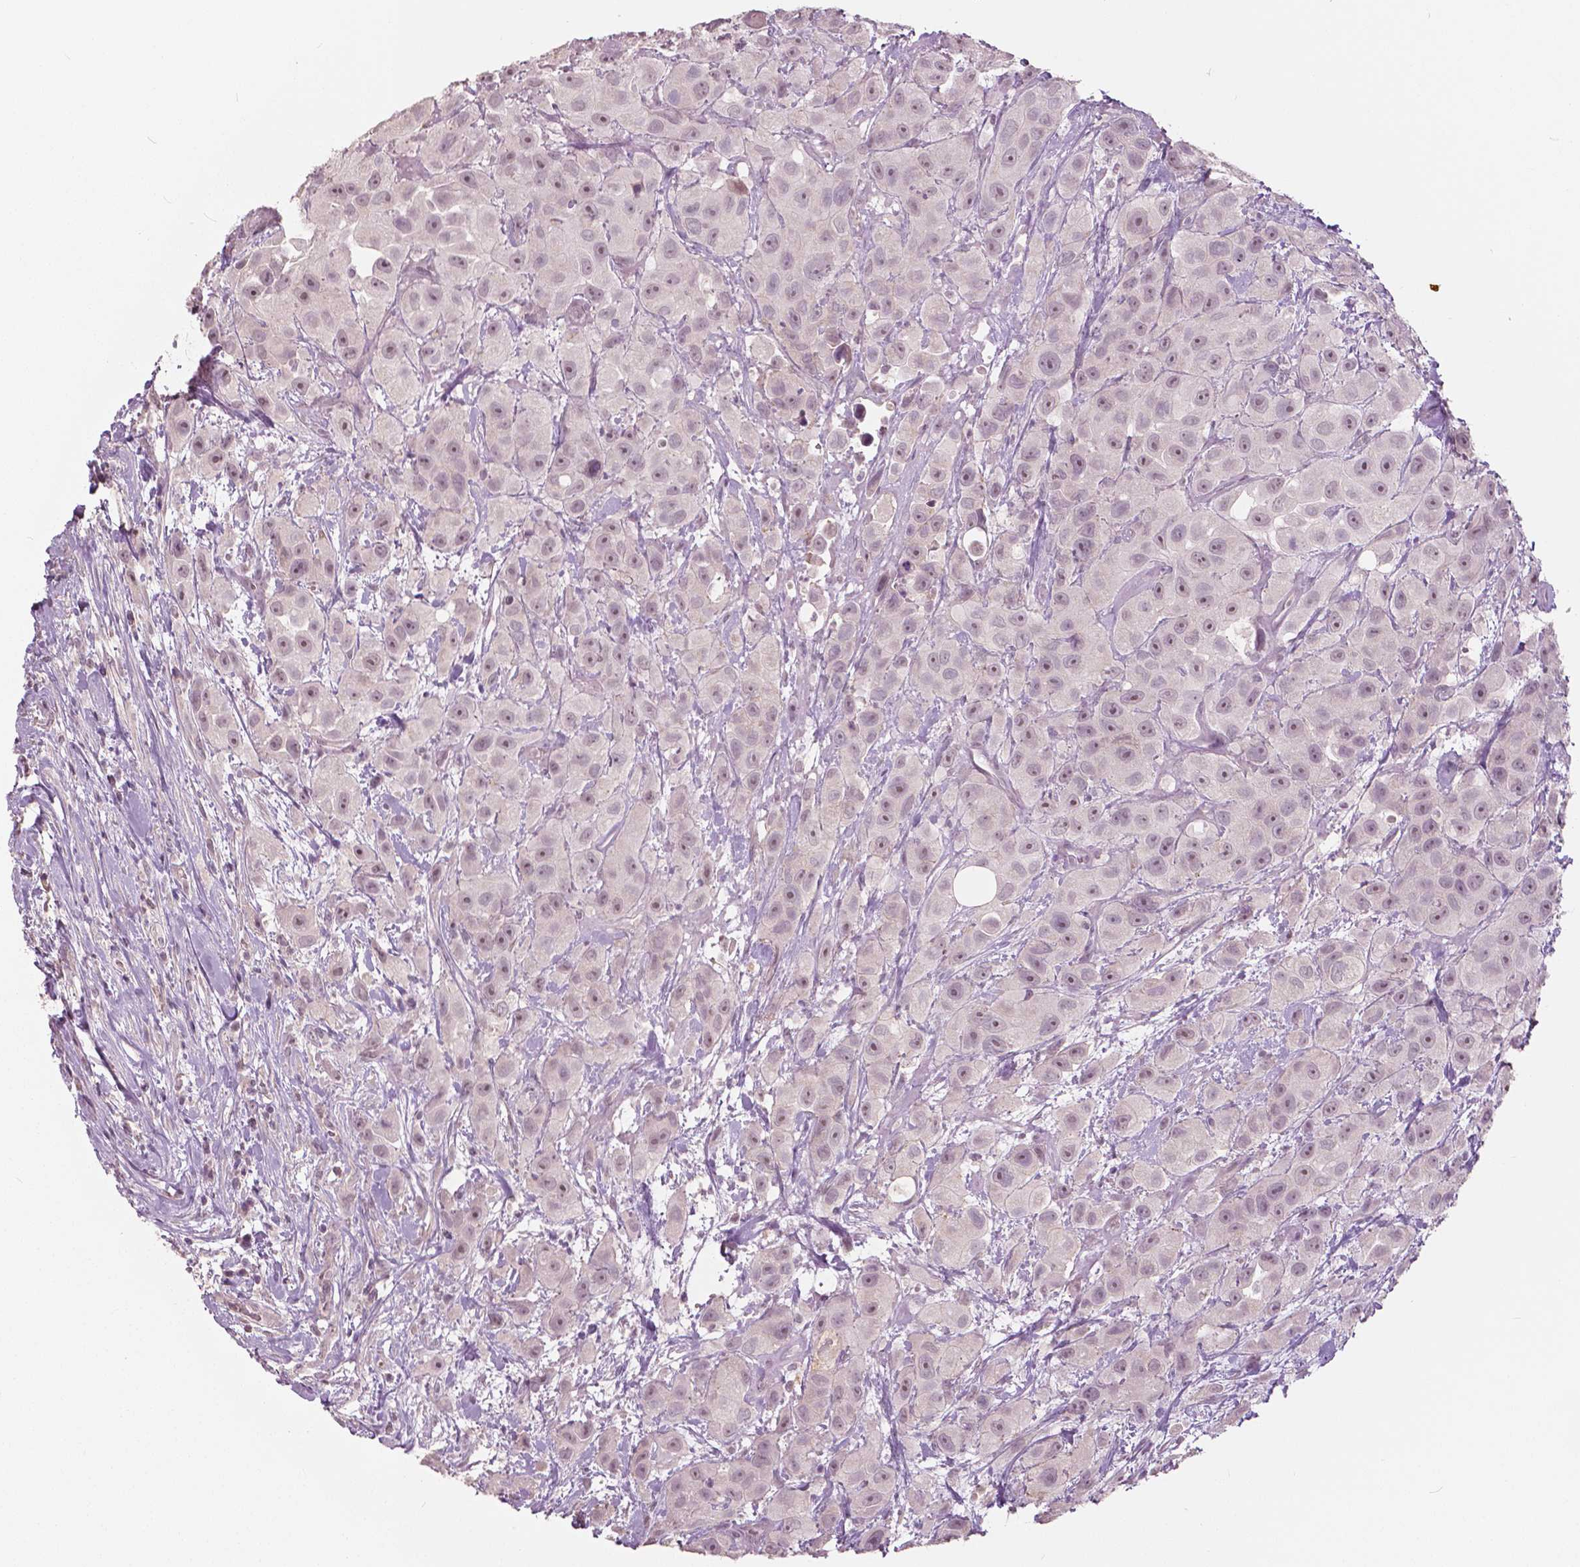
{"staining": {"intensity": "moderate", "quantity": "<25%", "location": "nuclear"}, "tissue": "urothelial cancer", "cell_type": "Tumor cells", "image_type": "cancer", "snomed": [{"axis": "morphology", "description": "Urothelial carcinoma, High grade"}, {"axis": "topography", "description": "Urinary bladder"}], "caption": "This photomicrograph displays IHC staining of high-grade urothelial carcinoma, with low moderate nuclear expression in approximately <25% of tumor cells.", "gene": "NANOG", "patient": {"sex": "male", "age": 79}}